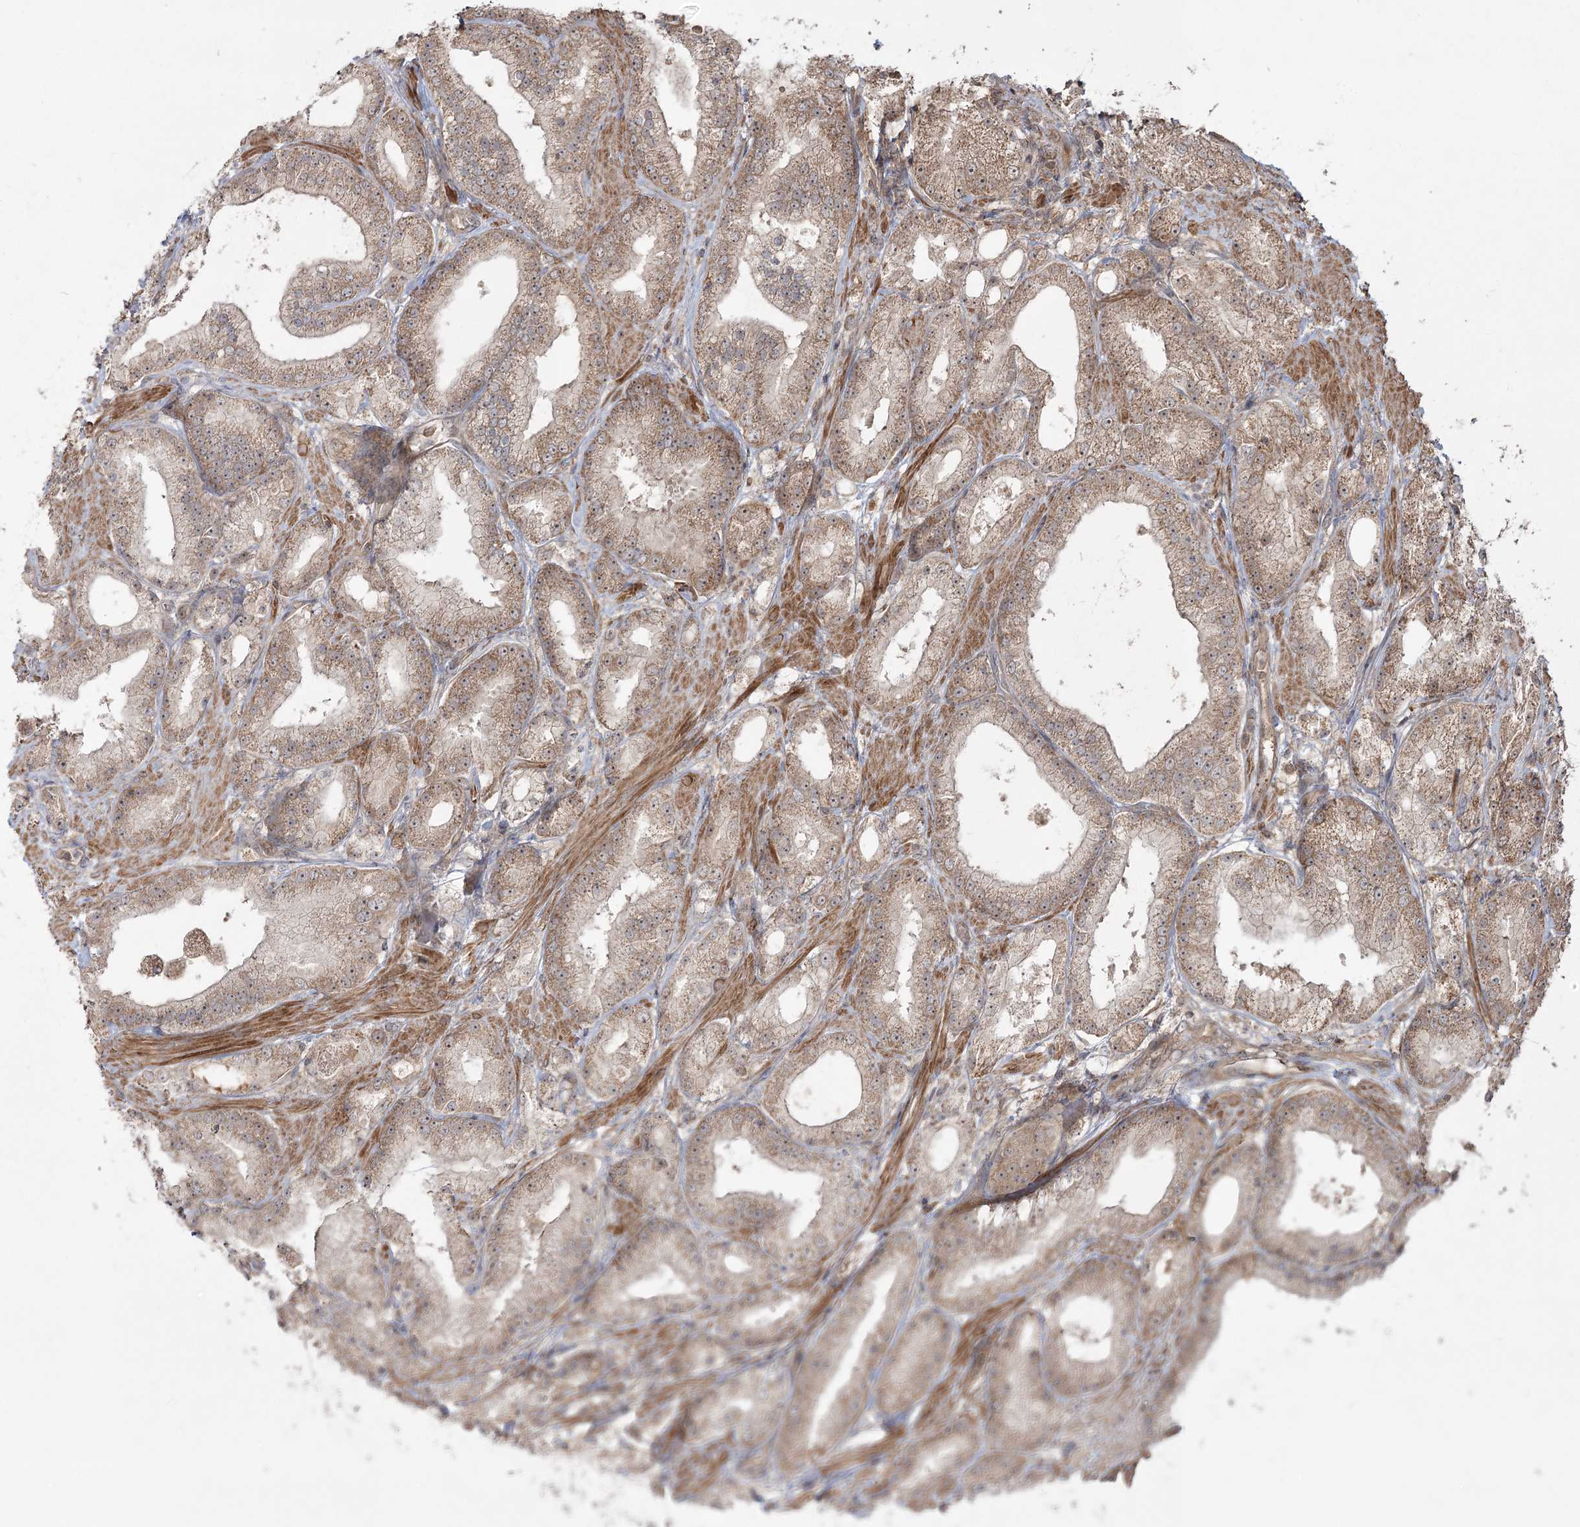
{"staining": {"intensity": "moderate", "quantity": ">75%", "location": "cytoplasmic/membranous,nuclear"}, "tissue": "prostate cancer", "cell_type": "Tumor cells", "image_type": "cancer", "snomed": [{"axis": "morphology", "description": "Adenocarcinoma, Low grade"}, {"axis": "topography", "description": "Prostate"}], "caption": "Immunohistochemistry (IHC) staining of low-grade adenocarcinoma (prostate), which demonstrates medium levels of moderate cytoplasmic/membranous and nuclear positivity in about >75% of tumor cells indicating moderate cytoplasmic/membranous and nuclear protein expression. The staining was performed using DAB (3,3'-diaminobenzidine) (brown) for protein detection and nuclei were counterstained in hematoxylin (blue).", "gene": "CPLANE1", "patient": {"sex": "male", "age": 67}}